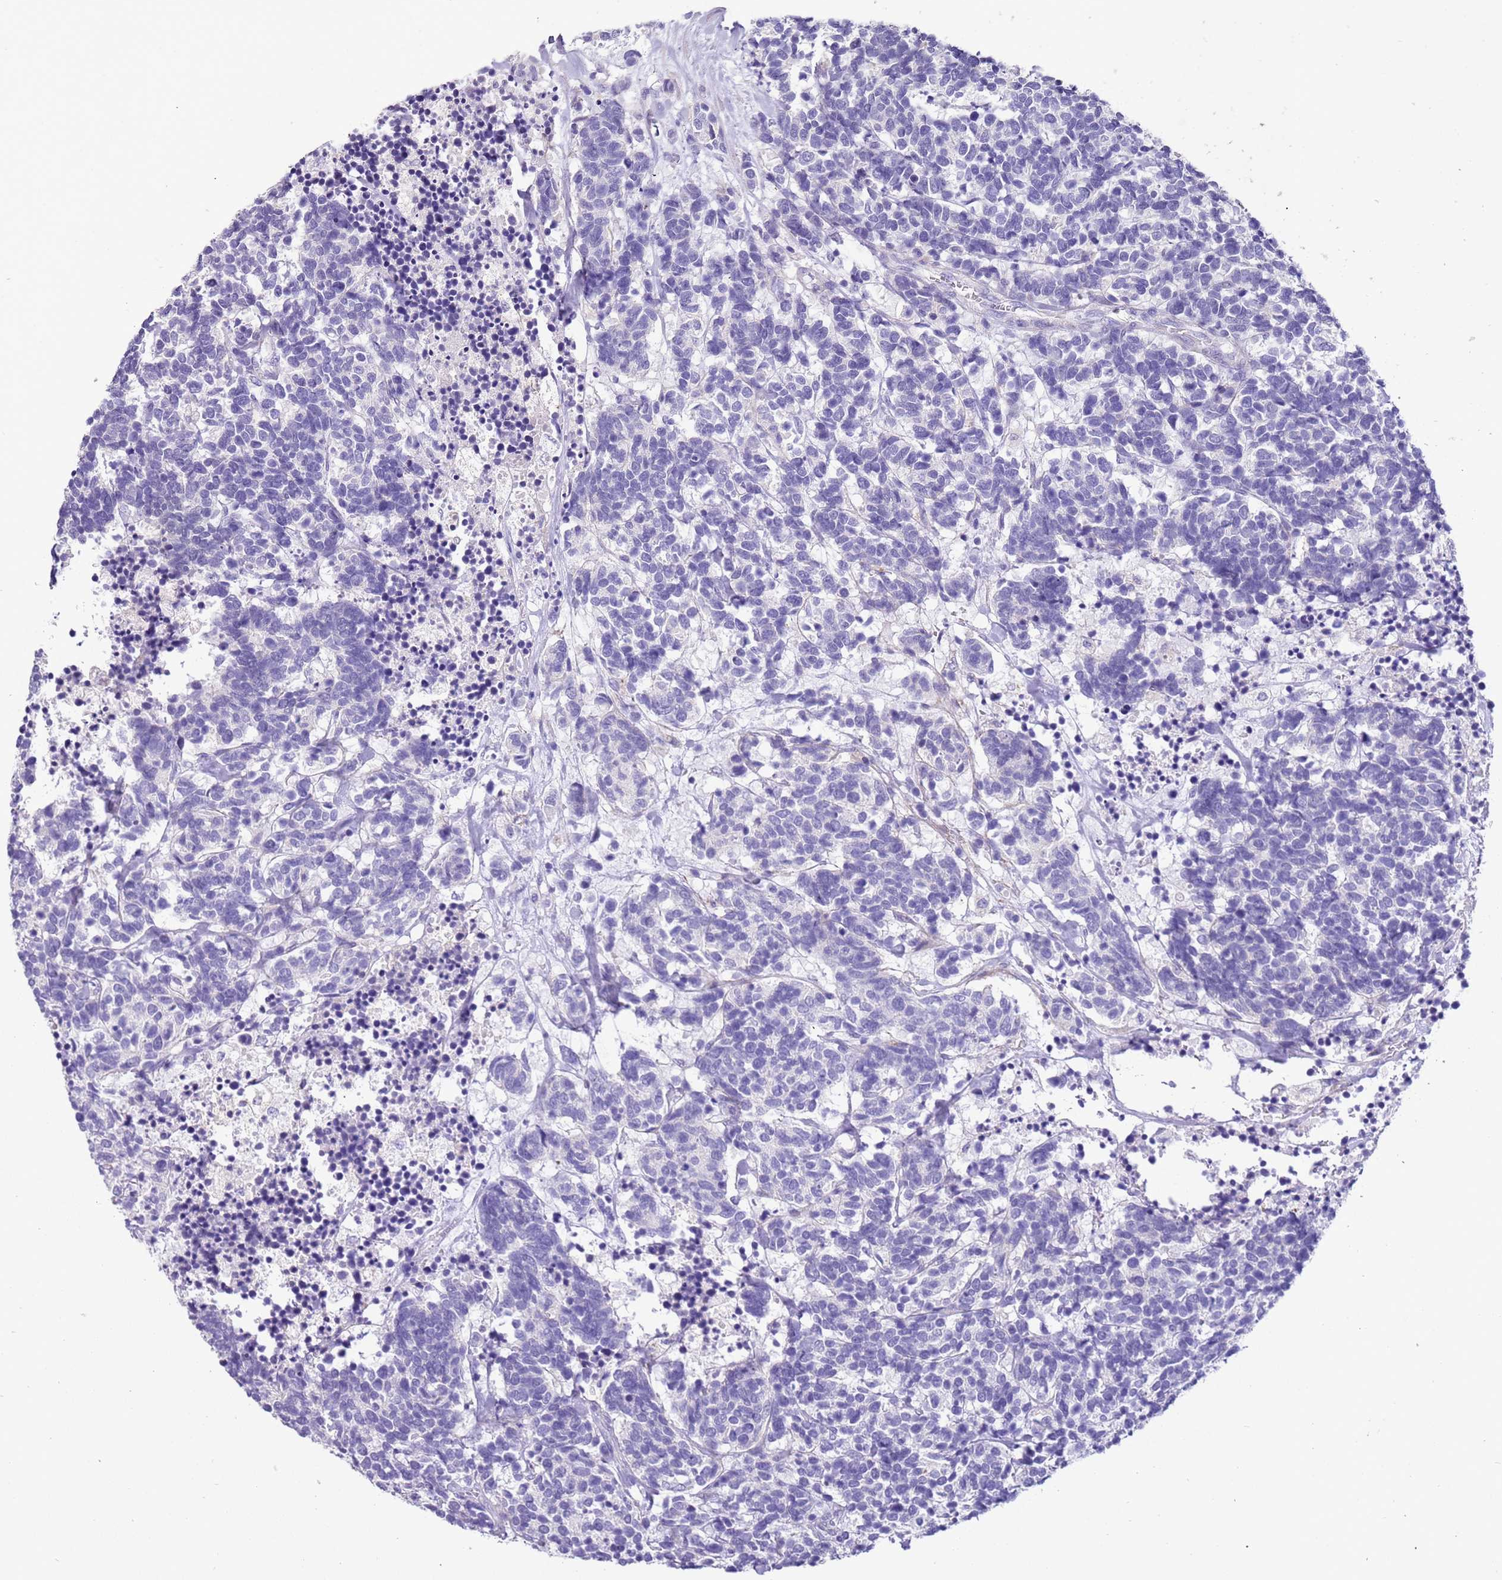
{"staining": {"intensity": "negative", "quantity": "none", "location": "none"}, "tissue": "carcinoid", "cell_type": "Tumor cells", "image_type": "cancer", "snomed": [{"axis": "morphology", "description": "Carcinoma, NOS"}, {"axis": "morphology", "description": "Carcinoid, malignant, NOS"}, {"axis": "topography", "description": "Urinary bladder"}], "caption": "A micrograph of malignant carcinoid stained for a protein displays no brown staining in tumor cells.", "gene": "PCGF2", "patient": {"sex": "male", "age": 57}}